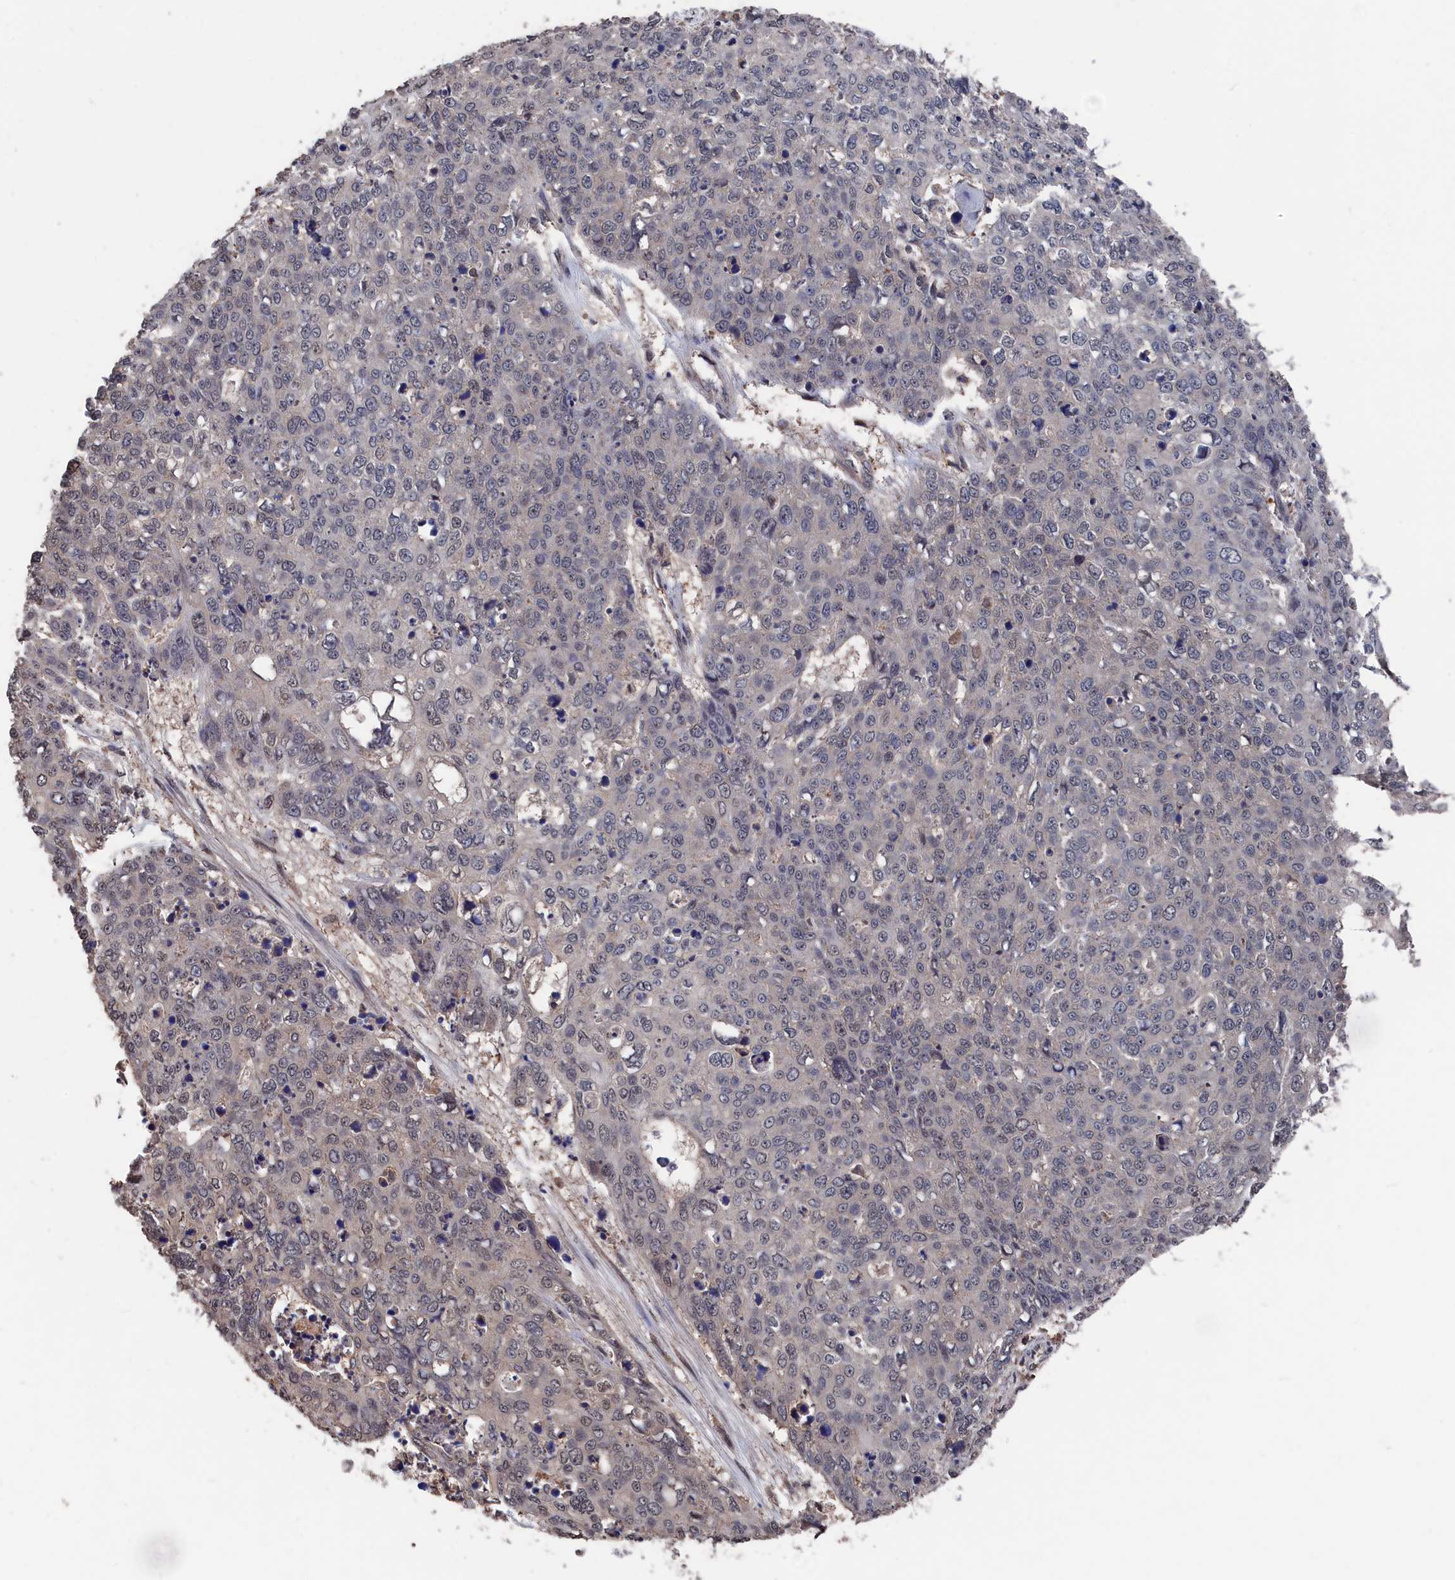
{"staining": {"intensity": "negative", "quantity": "none", "location": "none"}, "tissue": "skin cancer", "cell_type": "Tumor cells", "image_type": "cancer", "snomed": [{"axis": "morphology", "description": "Squamous cell carcinoma, NOS"}, {"axis": "topography", "description": "Skin"}], "caption": "Immunohistochemical staining of squamous cell carcinoma (skin) demonstrates no significant positivity in tumor cells. The staining was performed using DAB to visualize the protein expression in brown, while the nuclei were stained in blue with hematoxylin (Magnification: 20x).", "gene": "PDE12", "patient": {"sex": "male", "age": 71}}